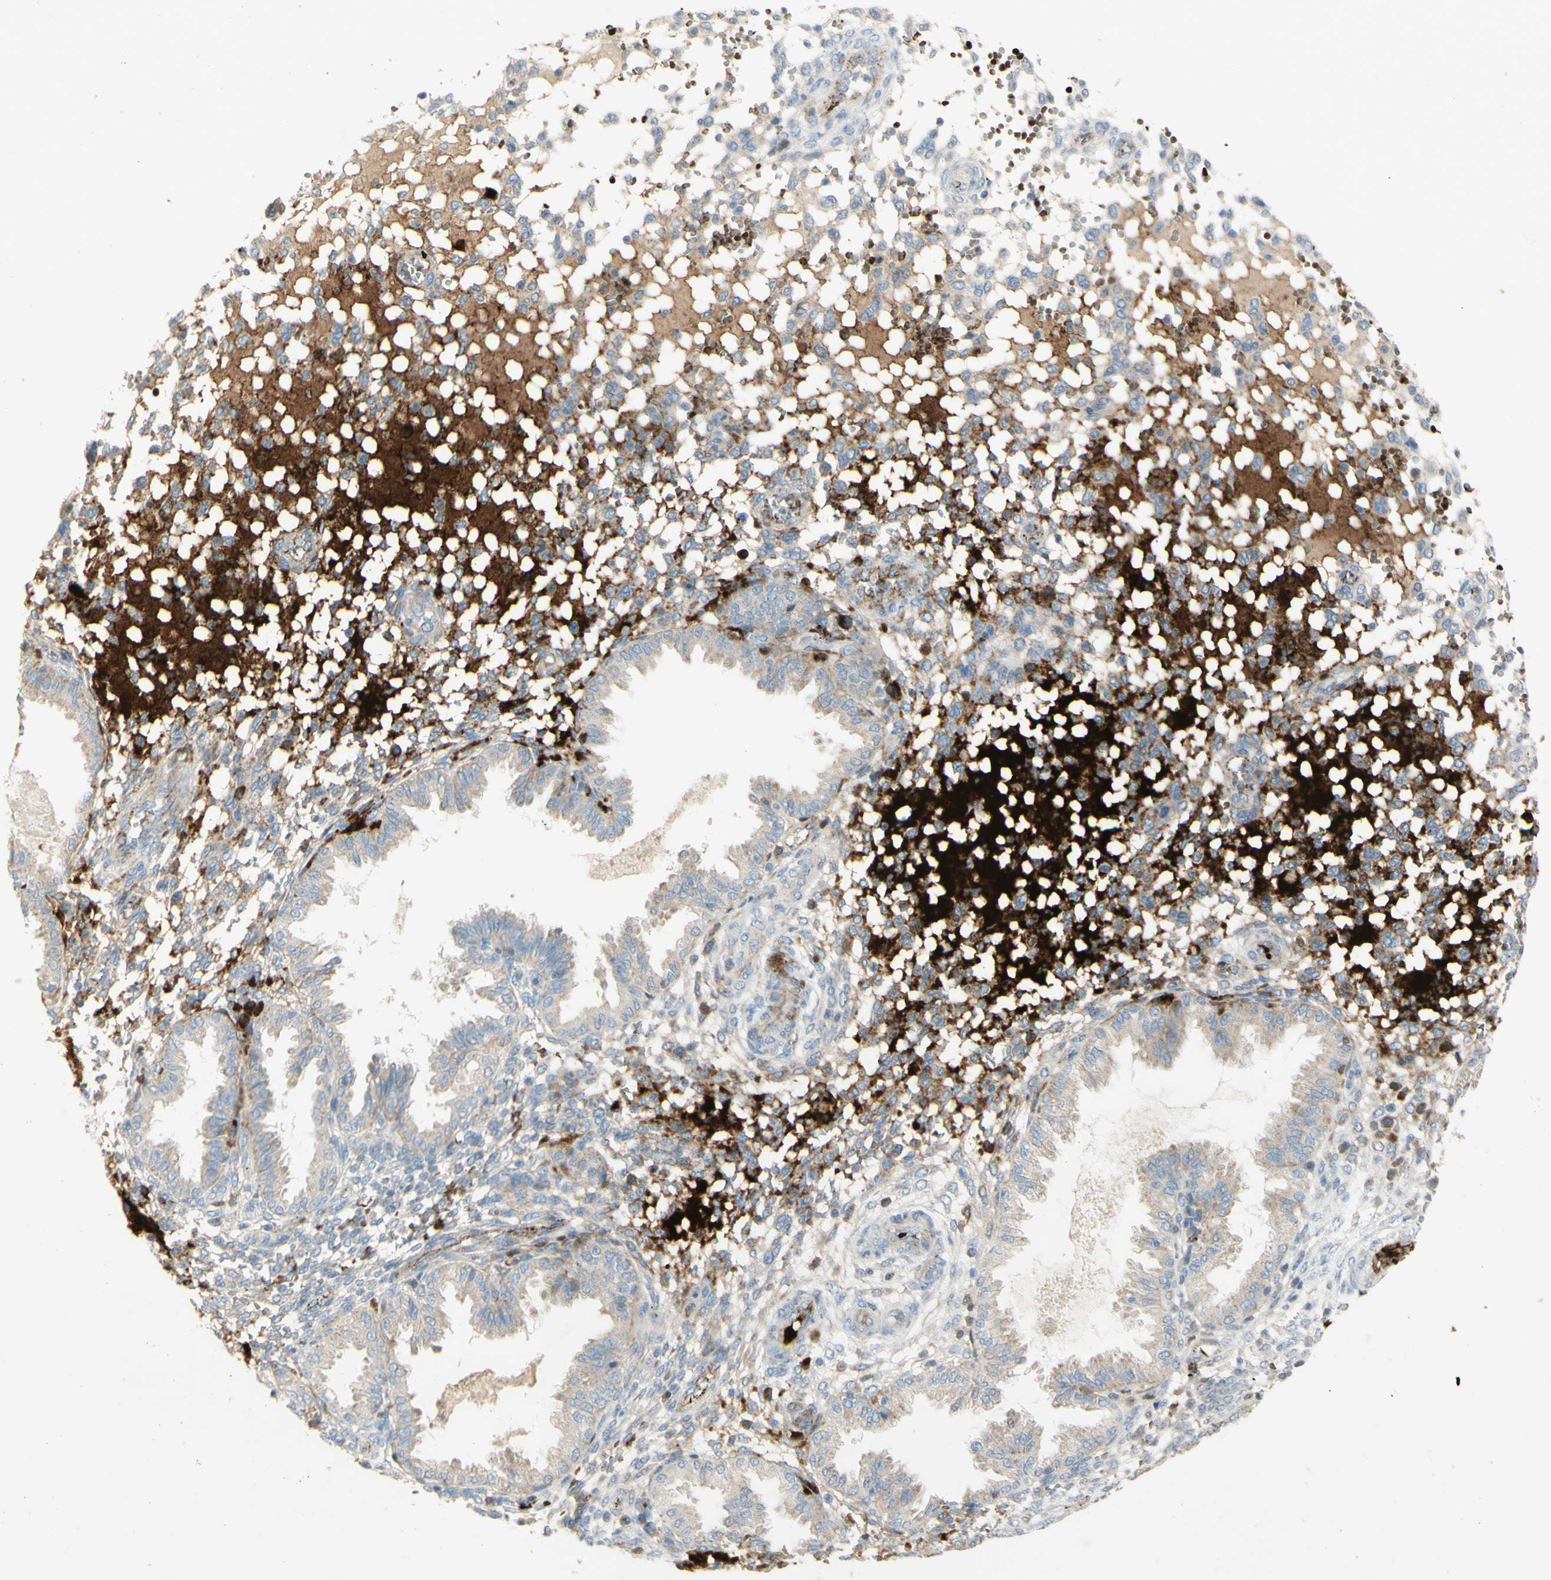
{"staining": {"intensity": "weak", "quantity": "25%-75%", "location": "cytoplasmic/membranous"}, "tissue": "endometrium", "cell_type": "Cells in endometrial stroma", "image_type": "normal", "snomed": [{"axis": "morphology", "description": "Normal tissue, NOS"}, {"axis": "topography", "description": "Endometrium"}], "caption": "Immunohistochemistry (IHC) (DAB) staining of unremarkable endometrium demonstrates weak cytoplasmic/membranous protein positivity in about 25%-75% of cells in endometrial stroma.", "gene": "GAN", "patient": {"sex": "female", "age": 33}}